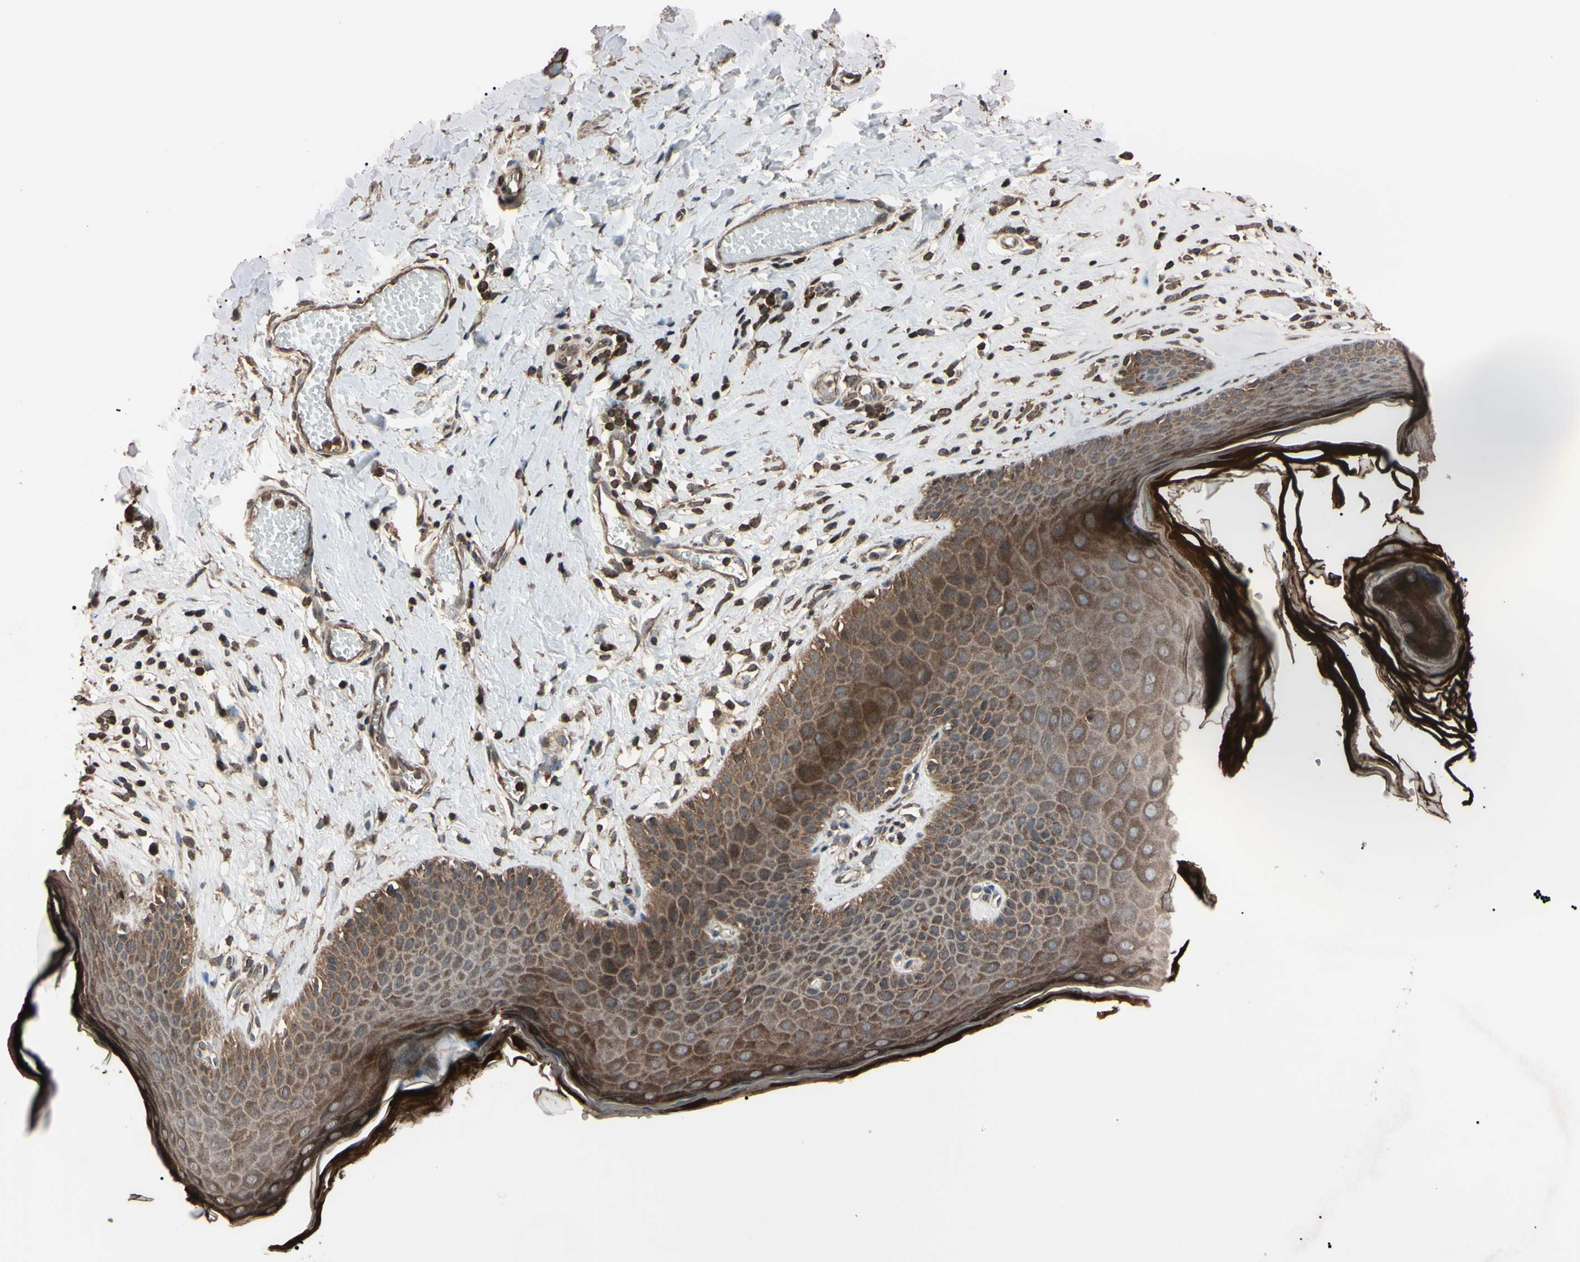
{"staining": {"intensity": "moderate", "quantity": ">75%", "location": "cytoplasmic/membranous"}, "tissue": "skin", "cell_type": "Epidermal cells", "image_type": "normal", "snomed": [{"axis": "morphology", "description": "Normal tissue, NOS"}, {"axis": "morphology", "description": "Inflammation, NOS"}, {"axis": "topography", "description": "Vulva"}], "caption": "The image shows a brown stain indicating the presence of a protein in the cytoplasmic/membranous of epidermal cells in skin. Nuclei are stained in blue.", "gene": "TNFRSF1A", "patient": {"sex": "female", "age": 84}}